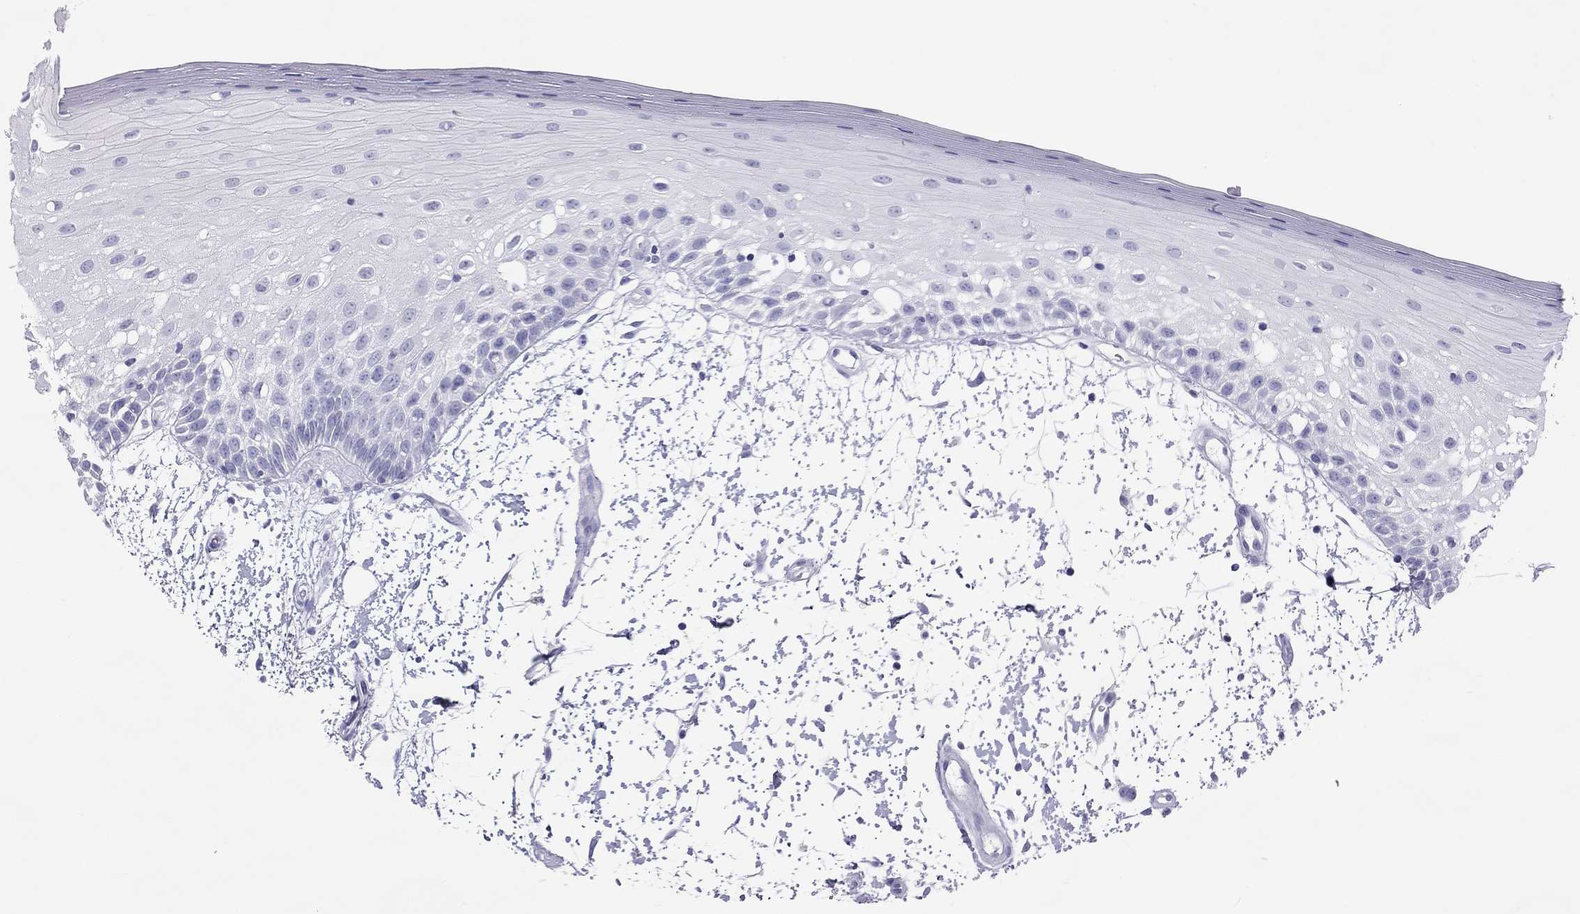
{"staining": {"intensity": "negative", "quantity": "none", "location": "none"}, "tissue": "oral mucosa", "cell_type": "Squamous epithelial cells", "image_type": "normal", "snomed": [{"axis": "morphology", "description": "Normal tissue, NOS"}, {"axis": "morphology", "description": "Squamous cell carcinoma, NOS"}, {"axis": "topography", "description": "Oral tissue"}, {"axis": "topography", "description": "Head-Neck"}], "caption": "DAB (3,3'-diaminobenzidine) immunohistochemical staining of normal oral mucosa exhibits no significant staining in squamous epithelial cells.", "gene": "KLRG1", "patient": {"sex": "female", "age": 75}}